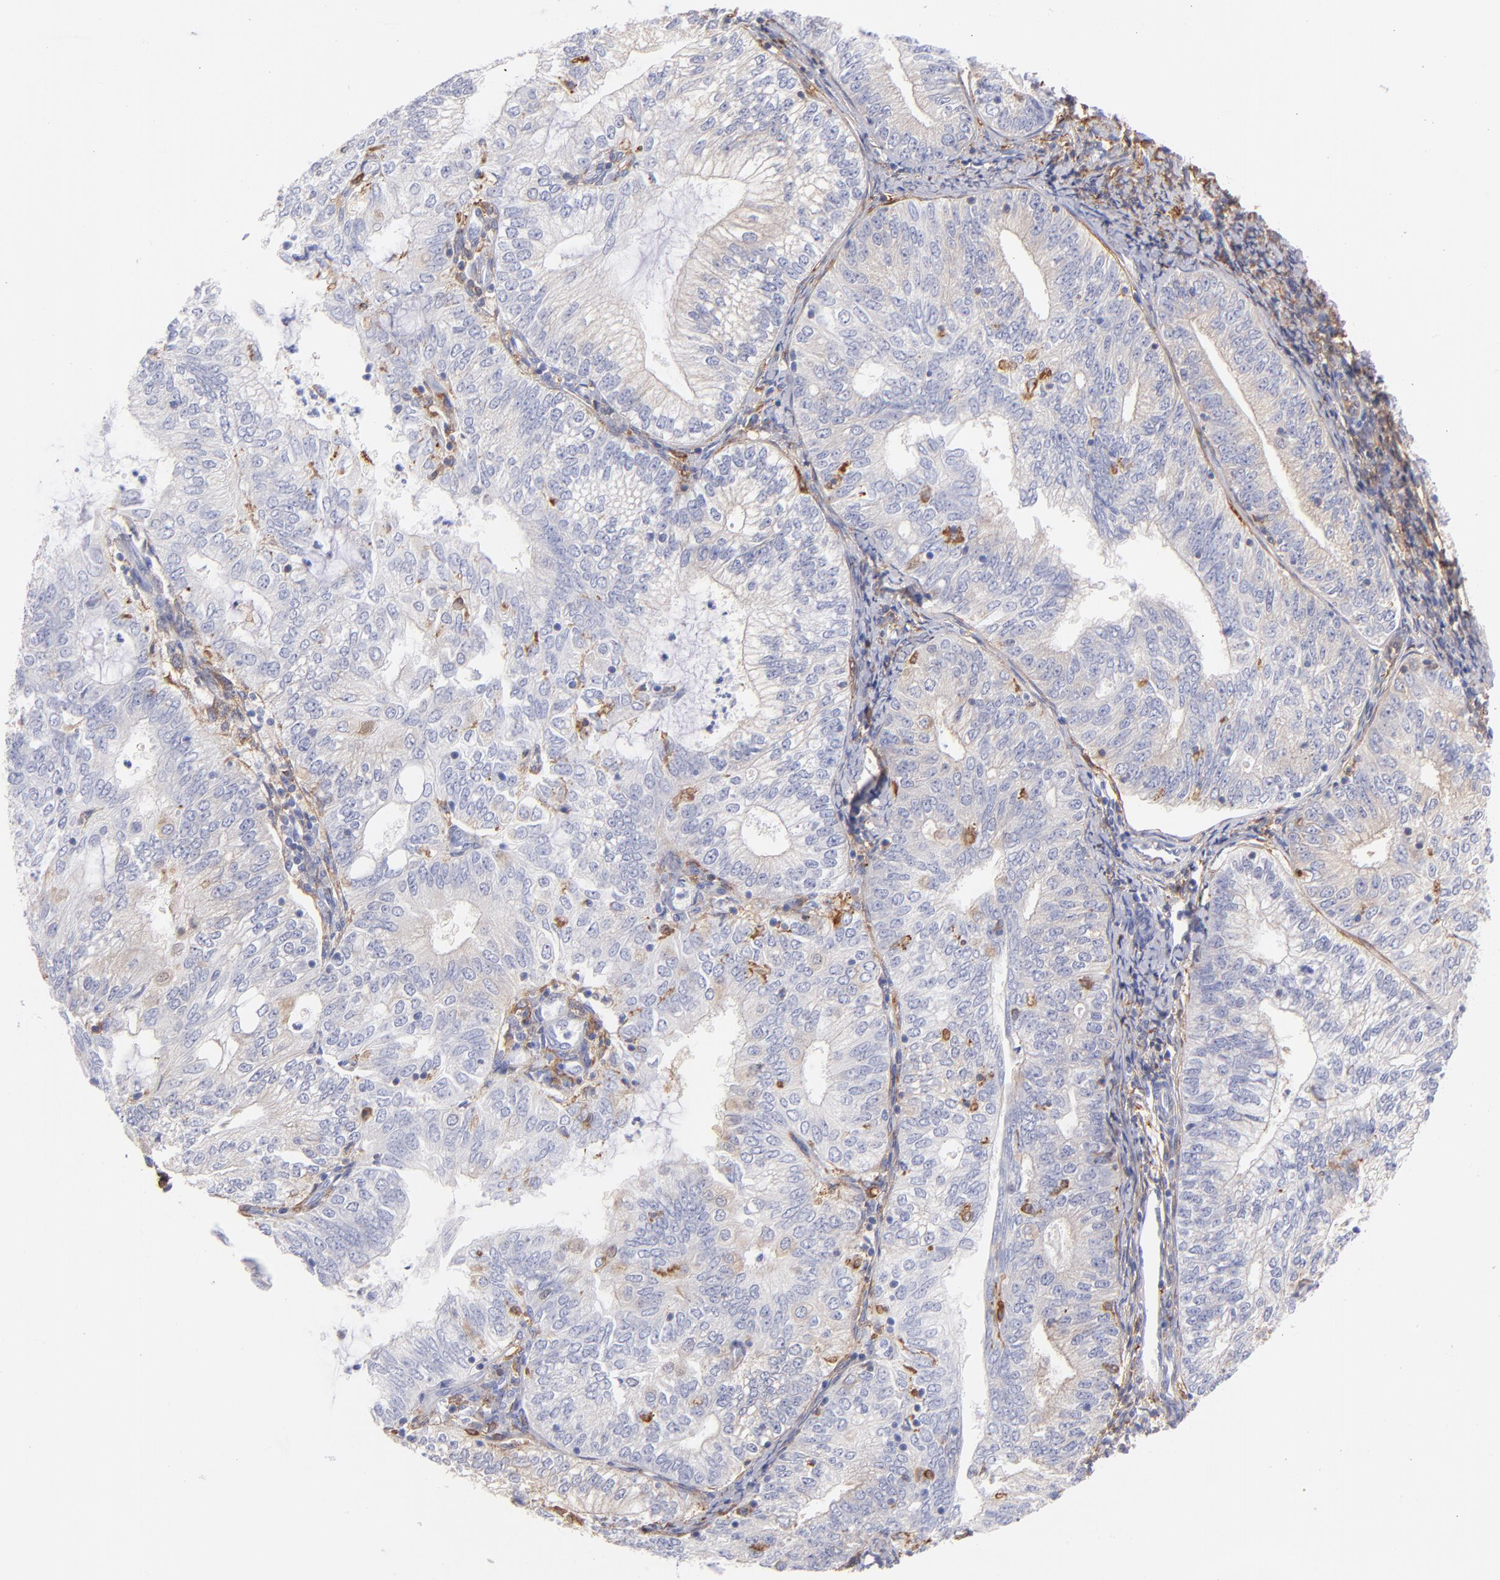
{"staining": {"intensity": "weak", "quantity": "25%-75%", "location": "cytoplasmic/membranous"}, "tissue": "endometrial cancer", "cell_type": "Tumor cells", "image_type": "cancer", "snomed": [{"axis": "morphology", "description": "Adenocarcinoma, NOS"}, {"axis": "topography", "description": "Endometrium"}], "caption": "There is low levels of weak cytoplasmic/membranous expression in tumor cells of endometrial adenocarcinoma, as demonstrated by immunohistochemical staining (brown color).", "gene": "PRKCA", "patient": {"sex": "female", "age": 69}}